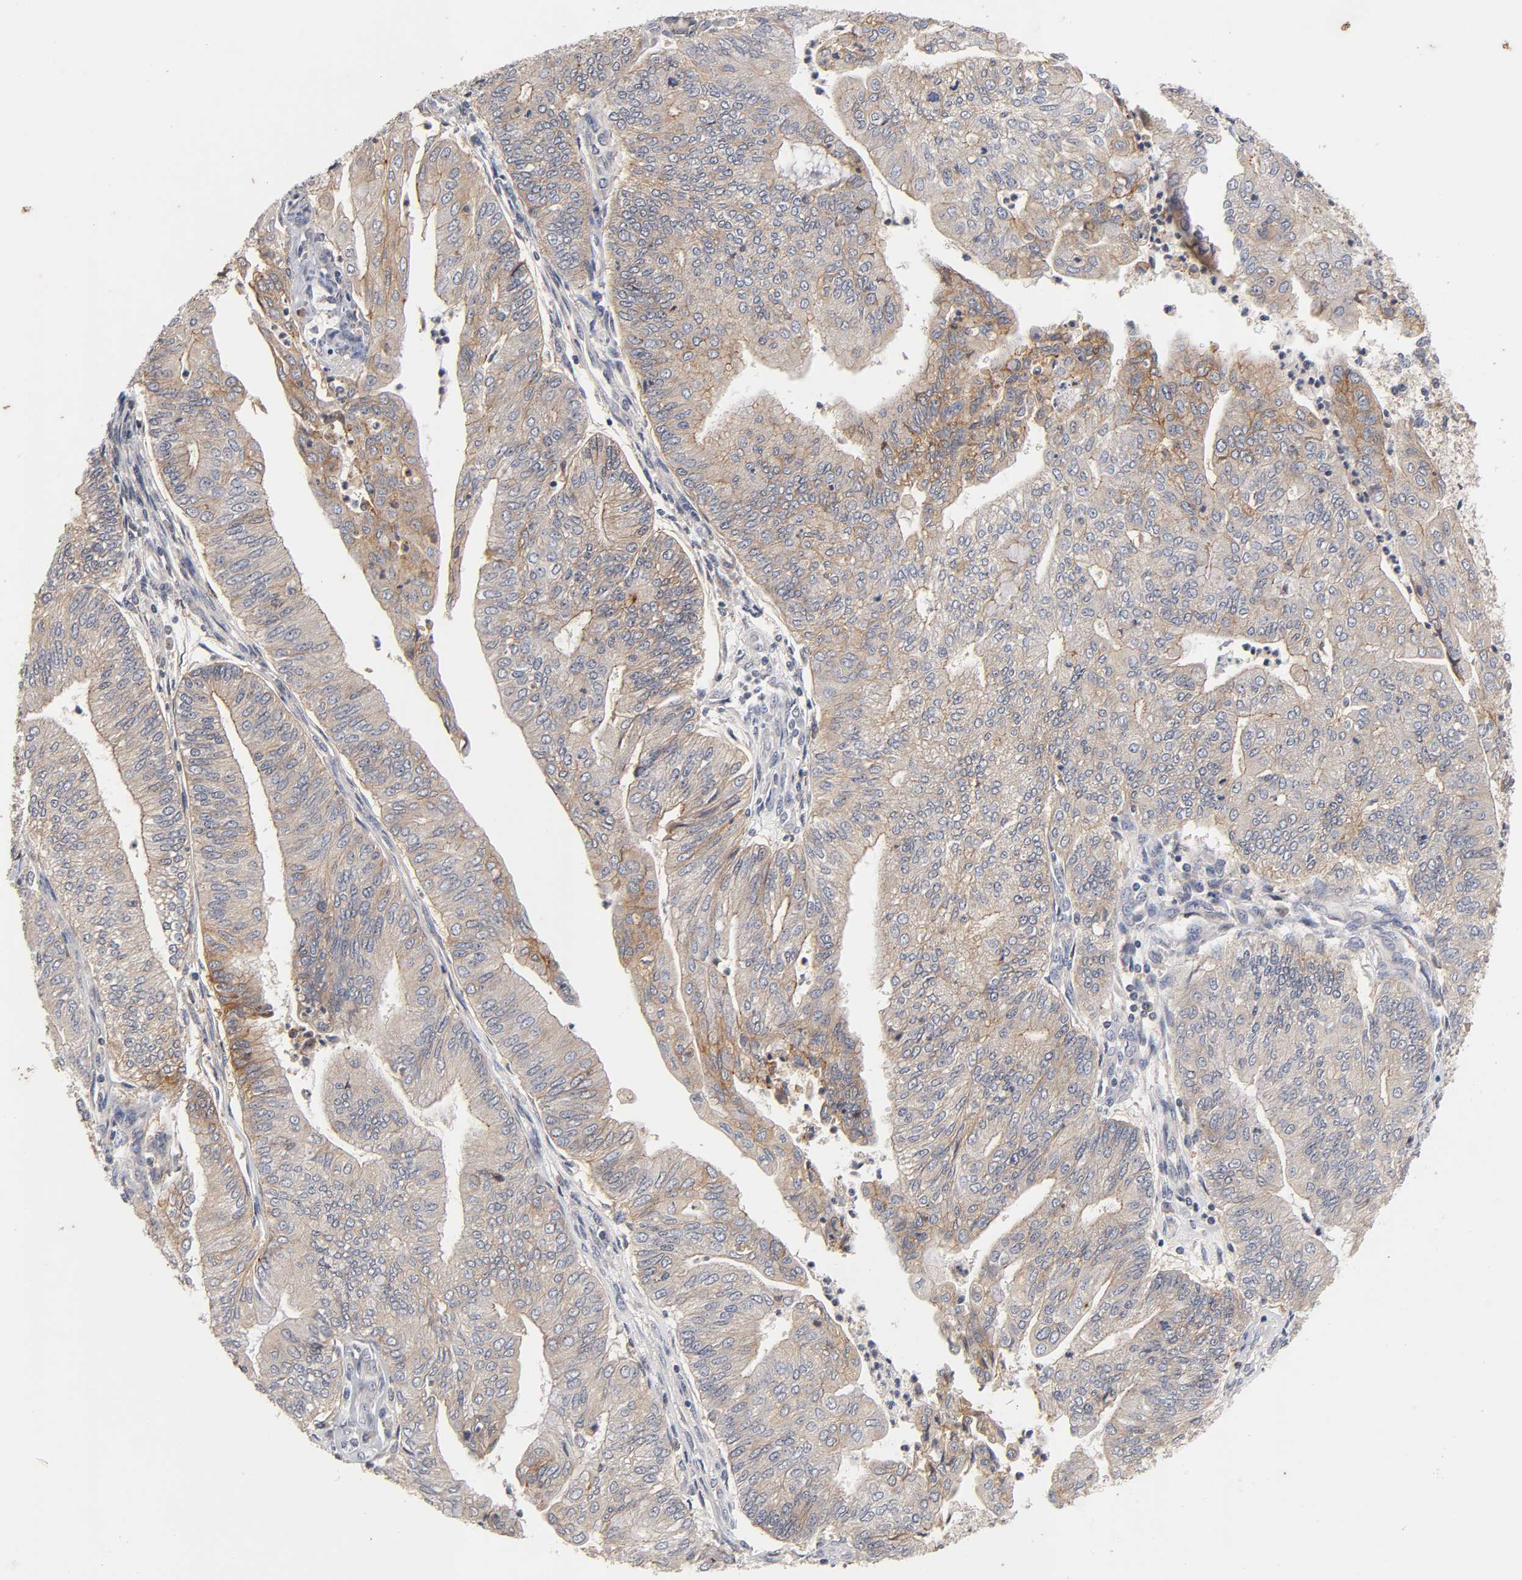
{"staining": {"intensity": "weak", "quantity": ">75%", "location": "cytoplasmic/membranous"}, "tissue": "endometrial cancer", "cell_type": "Tumor cells", "image_type": "cancer", "snomed": [{"axis": "morphology", "description": "Adenocarcinoma, NOS"}, {"axis": "topography", "description": "Endometrium"}], "caption": "Immunohistochemistry staining of endometrial cancer, which reveals low levels of weak cytoplasmic/membranous positivity in approximately >75% of tumor cells indicating weak cytoplasmic/membranous protein positivity. The staining was performed using DAB (3,3'-diaminobenzidine) (brown) for protein detection and nuclei were counterstained in hematoxylin (blue).", "gene": "CXADR", "patient": {"sex": "female", "age": 59}}